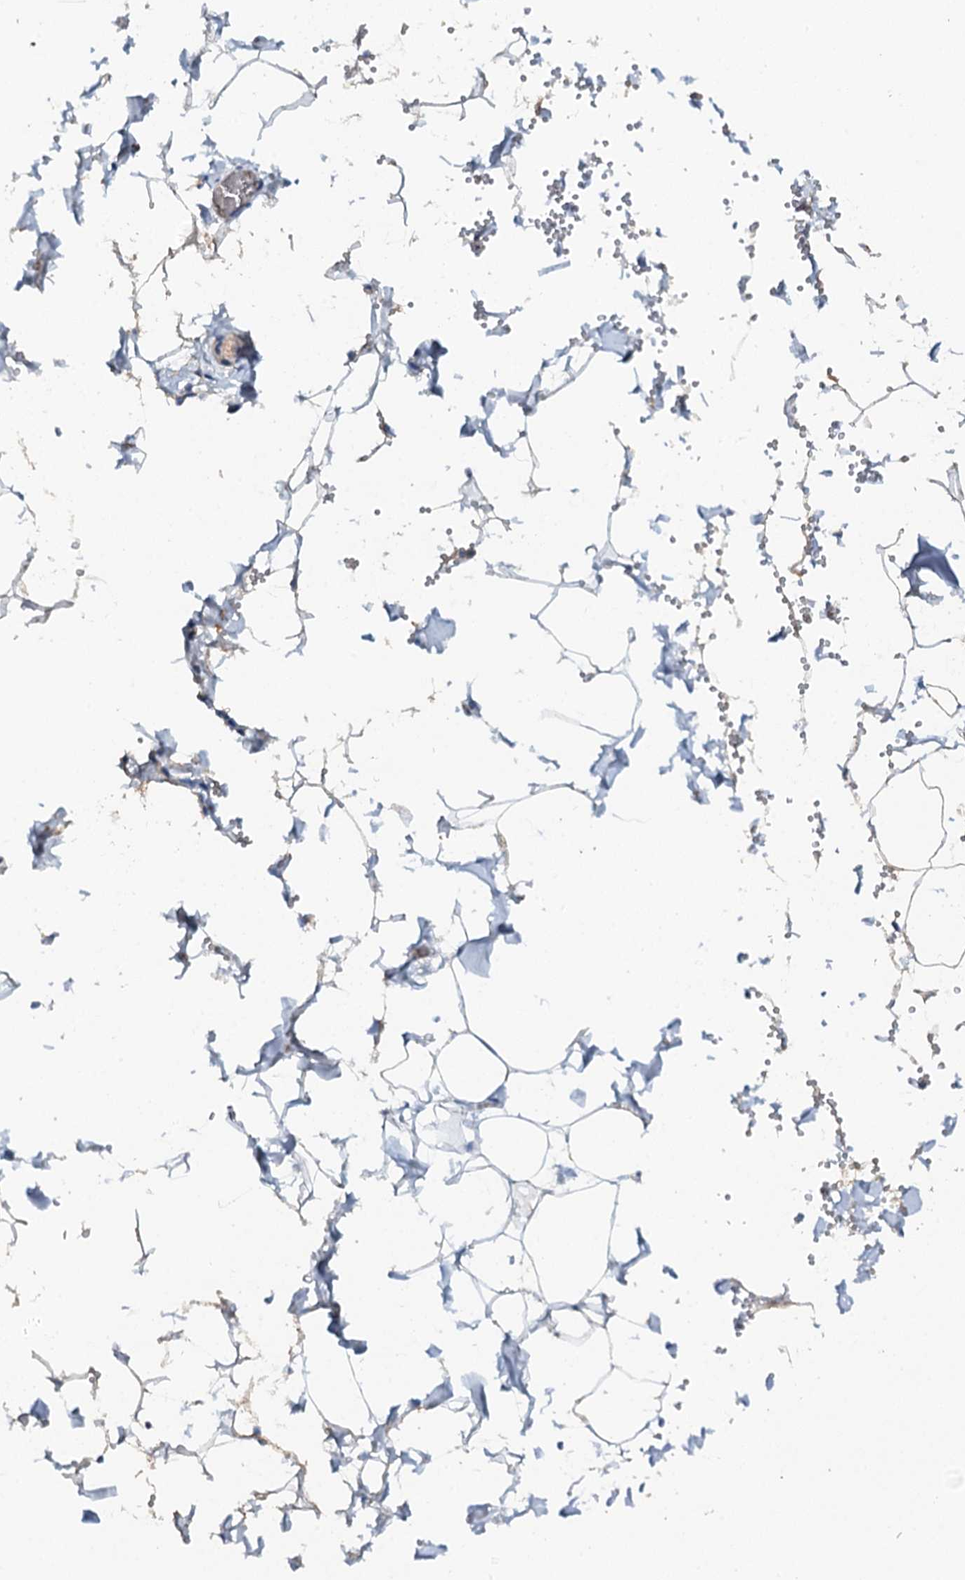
{"staining": {"intensity": "negative", "quantity": "none", "location": "none"}, "tissue": "adipose tissue", "cell_type": "Adipocytes", "image_type": "normal", "snomed": [{"axis": "morphology", "description": "Normal tissue, NOS"}, {"axis": "topography", "description": "Gallbladder"}, {"axis": "topography", "description": "Peripheral nerve tissue"}], "caption": "Human adipose tissue stained for a protein using immunohistochemistry (IHC) demonstrates no expression in adipocytes.", "gene": "GRK2", "patient": {"sex": "male", "age": 38}}